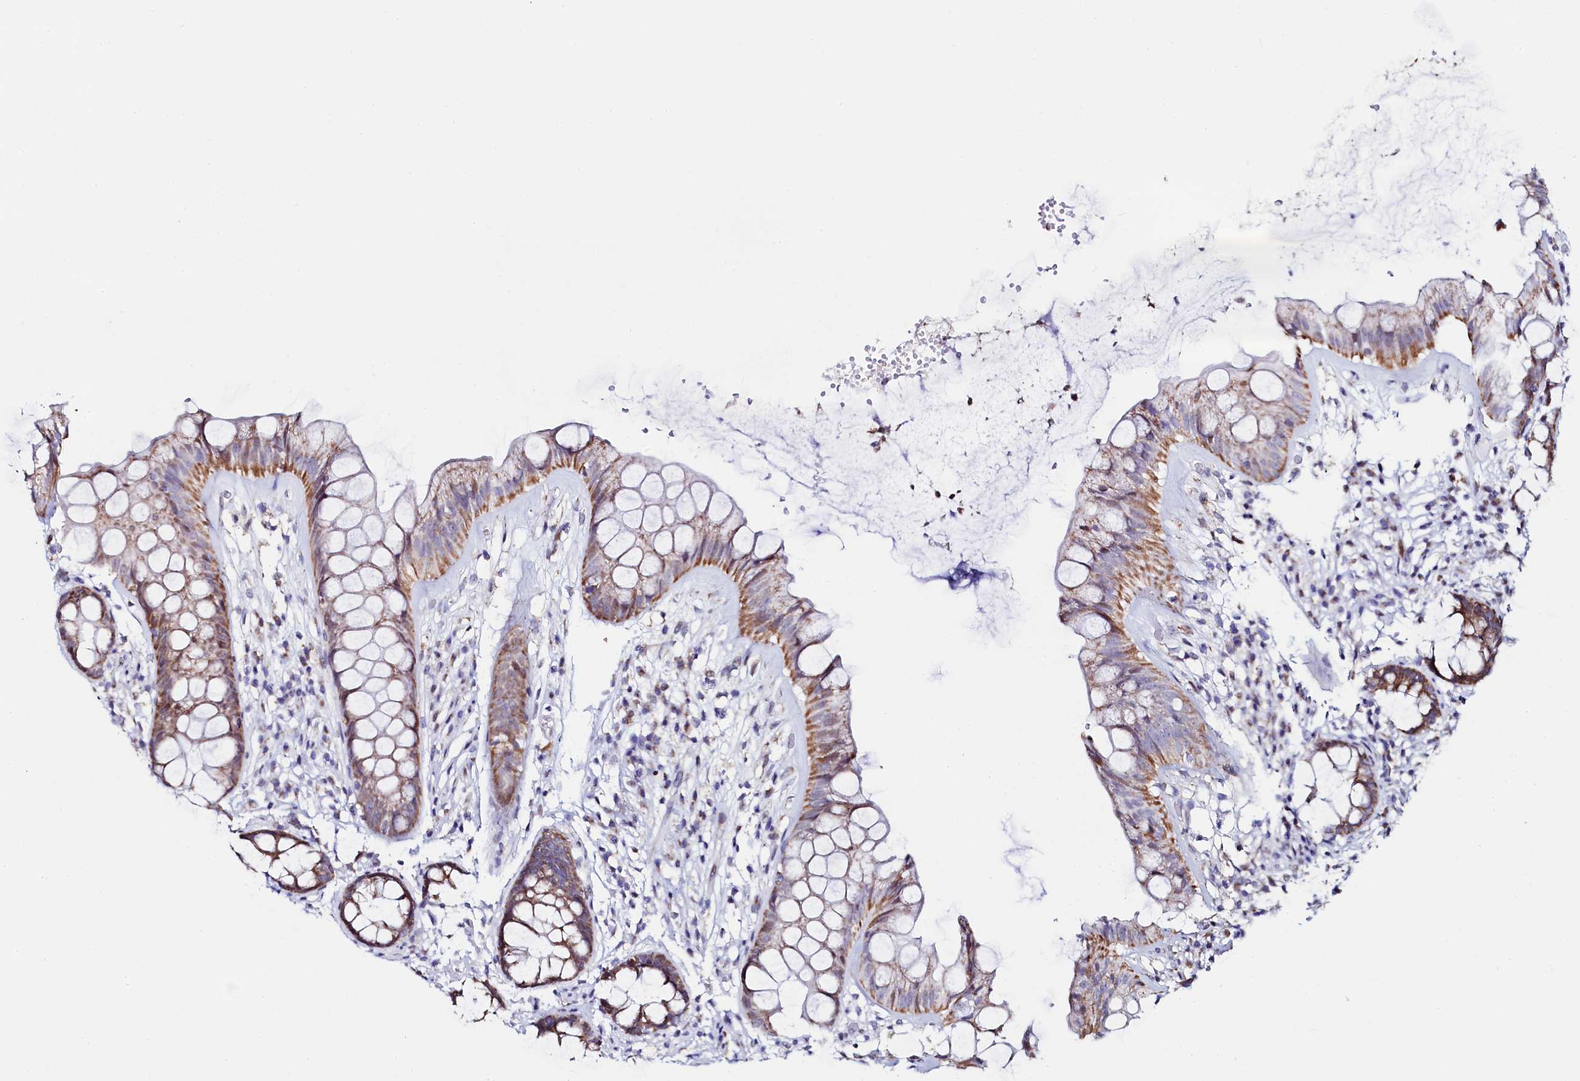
{"staining": {"intensity": "moderate", "quantity": ">75%", "location": "cytoplasmic/membranous"}, "tissue": "rectum", "cell_type": "Glandular cells", "image_type": "normal", "snomed": [{"axis": "morphology", "description": "Normal tissue, NOS"}, {"axis": "topography", "description": "Rectum"}], "caption": "Human rectum stained for a protein (brown) displays moderate cytoplasmic/membranous positive positivity in approximately >75% of glandular cells.", "gene": "HDGFL3", "patient": {"sex": "male", "age": 74}}